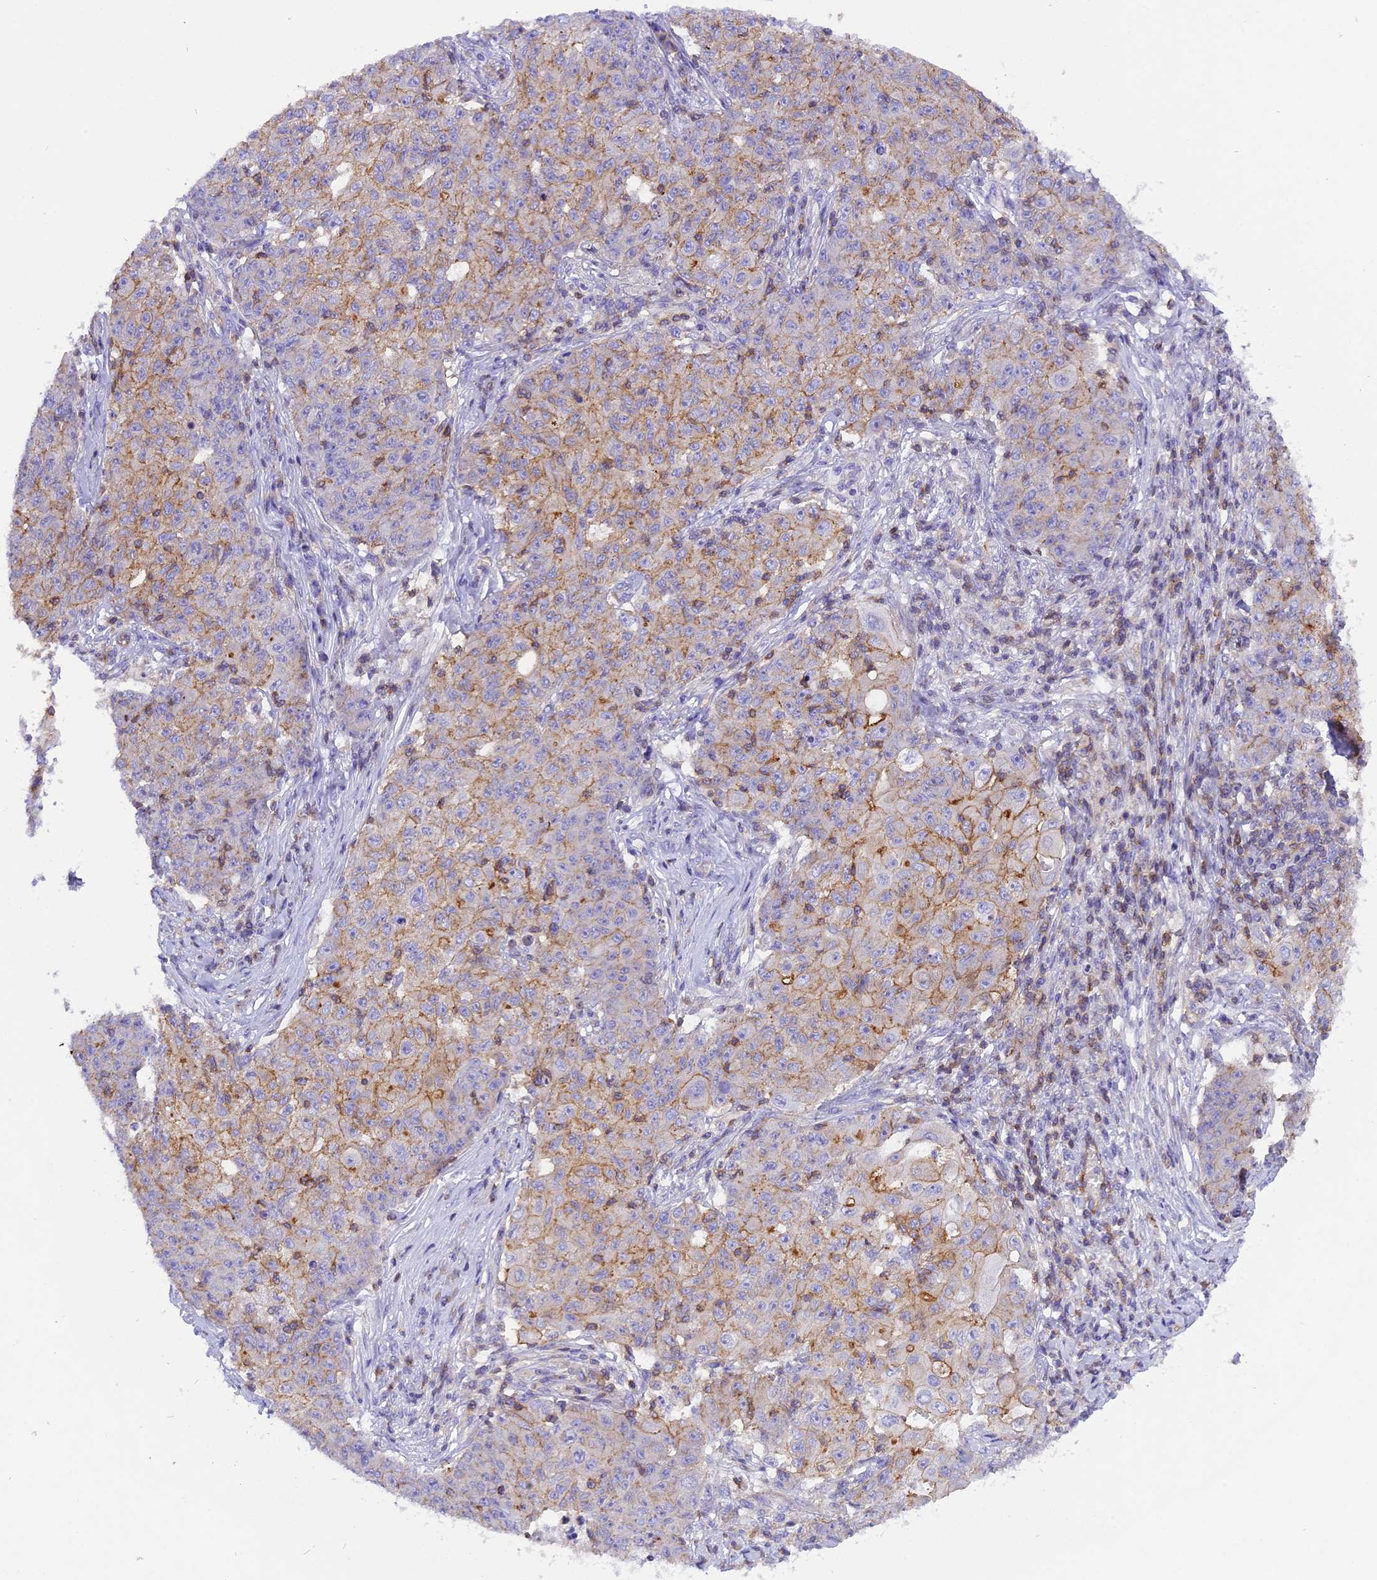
{"staining": {"intensity": "moderate", "quantity": "<25%", "location": "cytoplasmic/membranous"}, "tissue": "ovarian cancer", "cell_type": "Tumor cells", "image_type": "cancer", "snomed": [{"axis": "morphology", "description": "Carcinoma, endometroid"}, {"axis": "topography", "description": "Ovary"}], "caption": "A low amount of moderate cytoplasmic/membranous positivity is identified in approximately <25% of tumor cells in ovarian endometroid carcinoma tissue.", "gene": "FAM193A", "patient": {"sex": "female", "age": 42}}